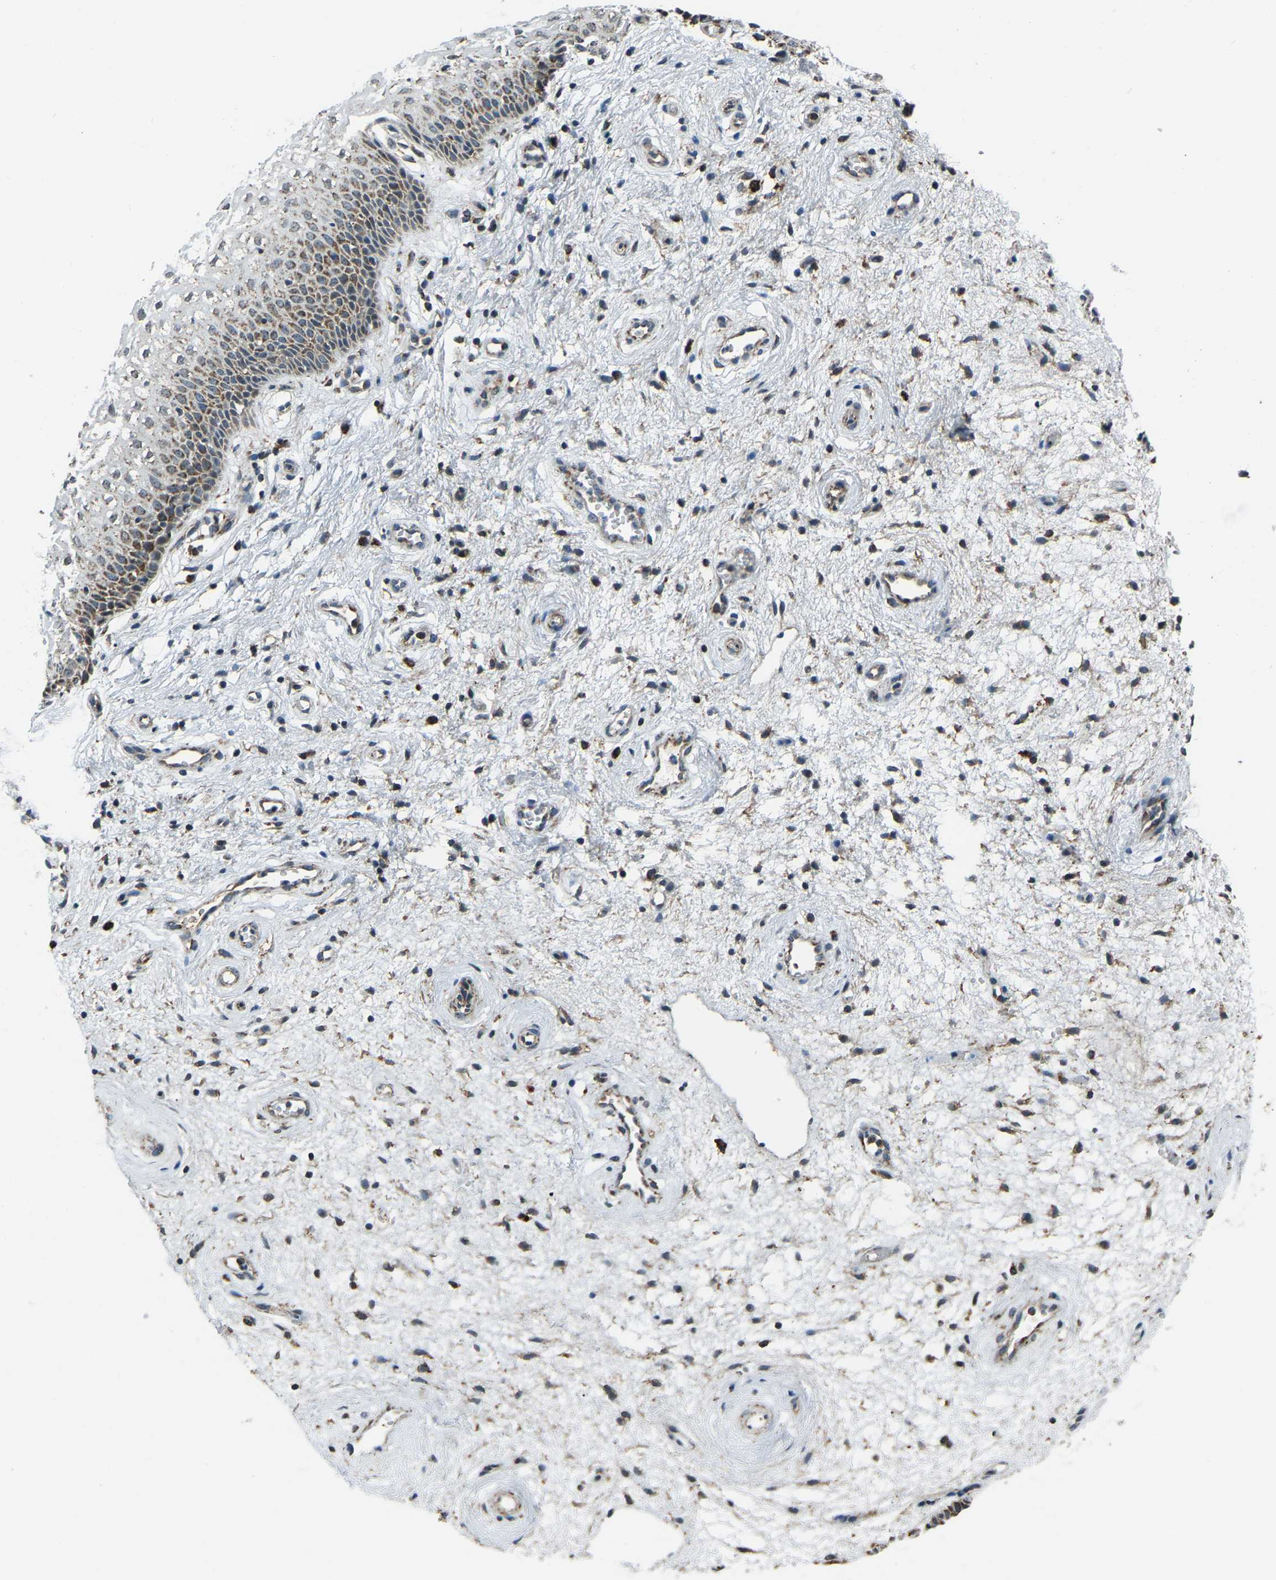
{"staining": {"intensity": "moderate", "quantity": "<25%", "location": "cytoplasmic/membranous"}, "tissue": "vagina", "cell_type": "Squamous epithelial cells", "image_type": "normal", "snomed": [{"axis": "morphology", "description": "Normal tissue, NOS"}, {"axis": "topography", "description": "Vagina"}], "caption": "DAB immunohistochemical staining of normal human vagina demonstrates moderate cytoplasmic/membranous protein expression in about <25% of squamous epithelial cells. The protein of interest is stained brown, and the nuclei are stained in blue (DAB IHC with brightfield microscopy, high magnification).", "gene": "RBM33", "patient": {"sex": "female", "age": 34}}